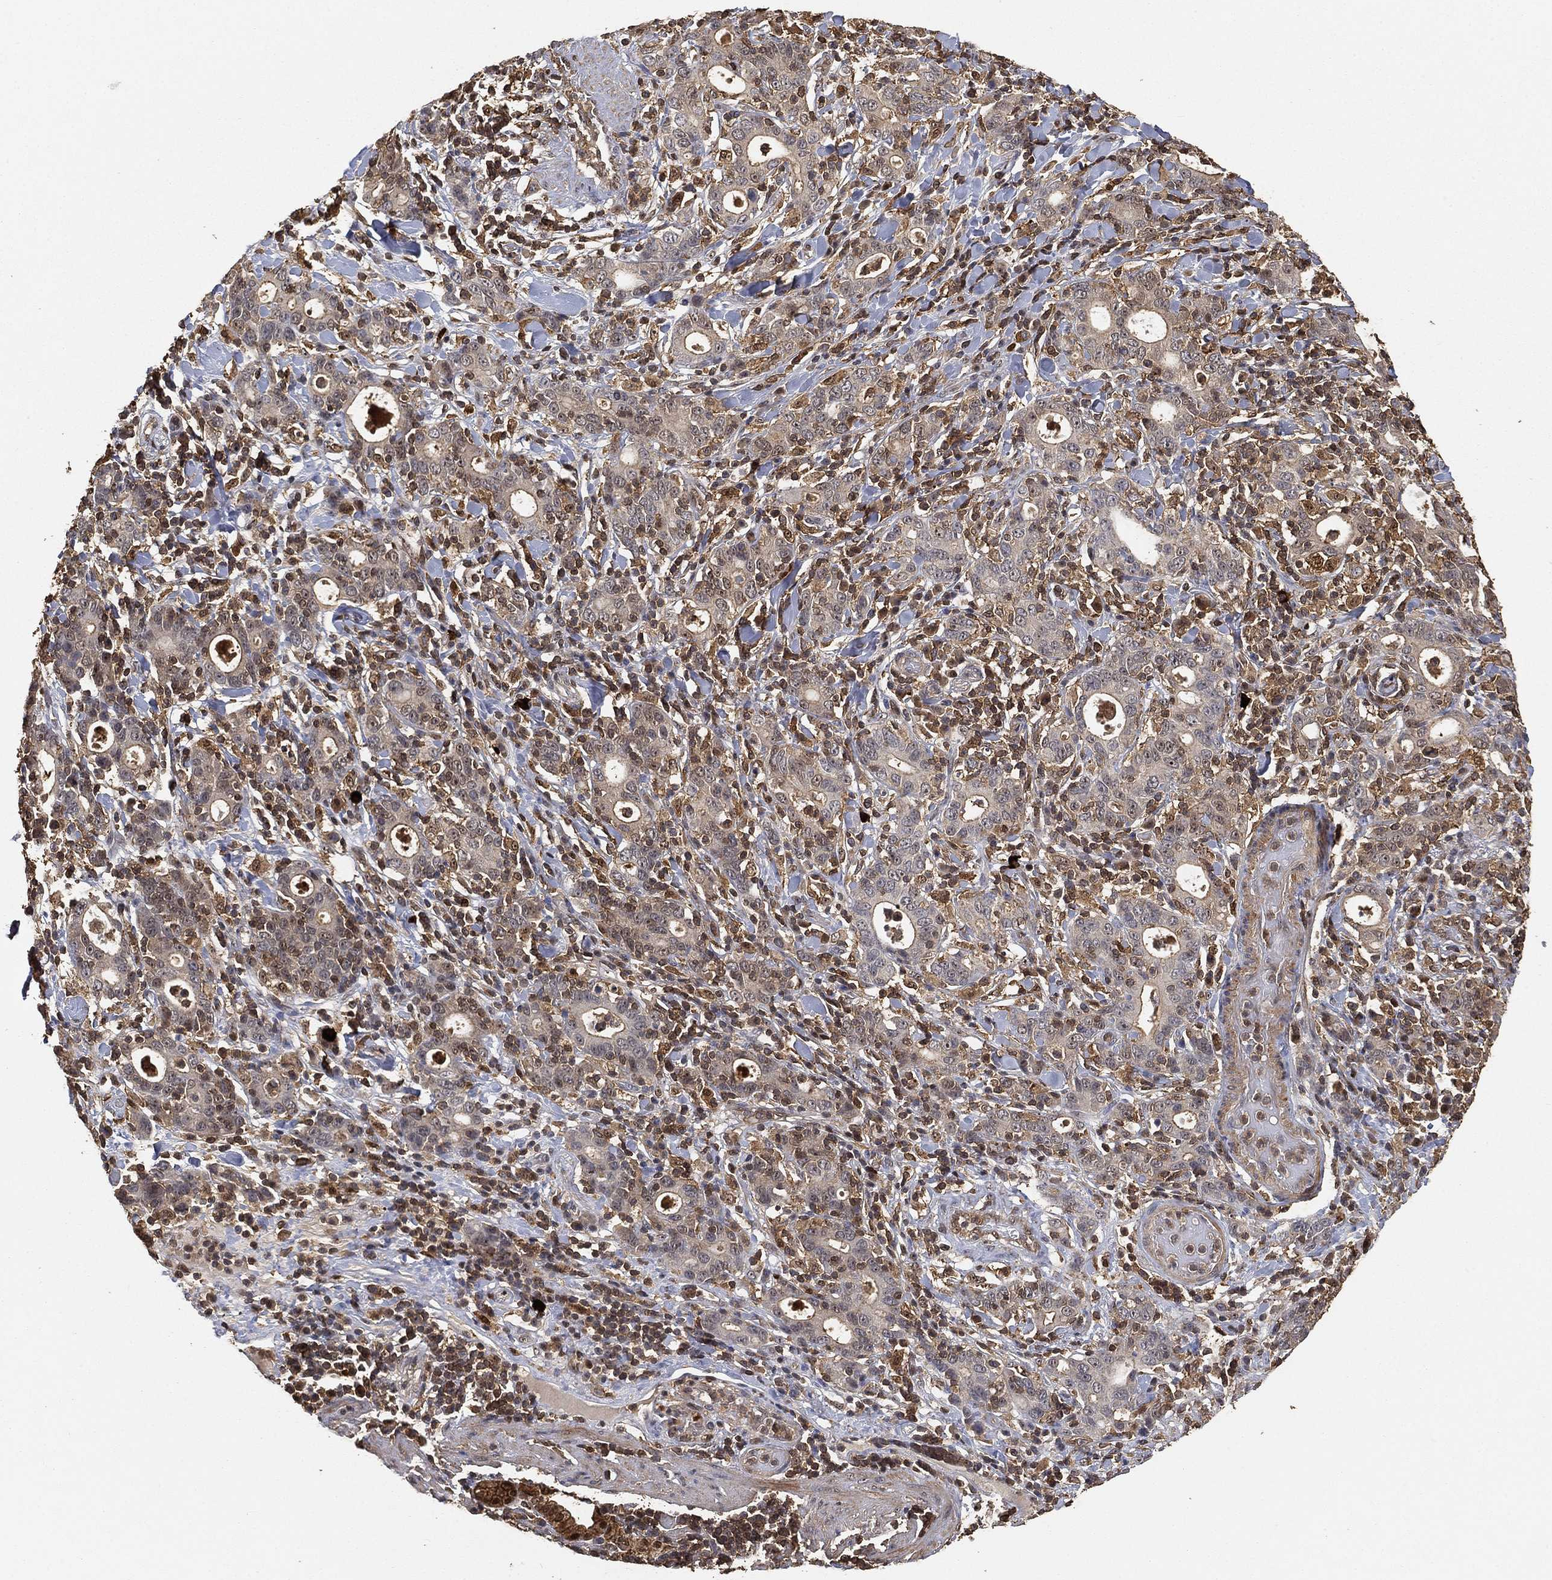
{"staining": {"intensity": "weak", "quantity": "<25%", "location": "cytoplasmic/membranous,nuclear"}, "tissue": "stomach cancer", "cell_type": "Tumor cells", "image_type": "cancer", "snomed": [{"axis": "morphology", "description": "Adenocarcinoma, NOS"}, {"axis": "topography", "description": "Stomach"}], "caption": "High magnification brightfield microscopy of adenocarcinoma (stomach) stained with DAB (brown) and counterstained with hematoxylin (blue): tumor cells show no significant expression. (IHC, brightfield microscopy, high magnification).", "gene": "CRYL1", "patient": {"sex": "male", "age": 79}}